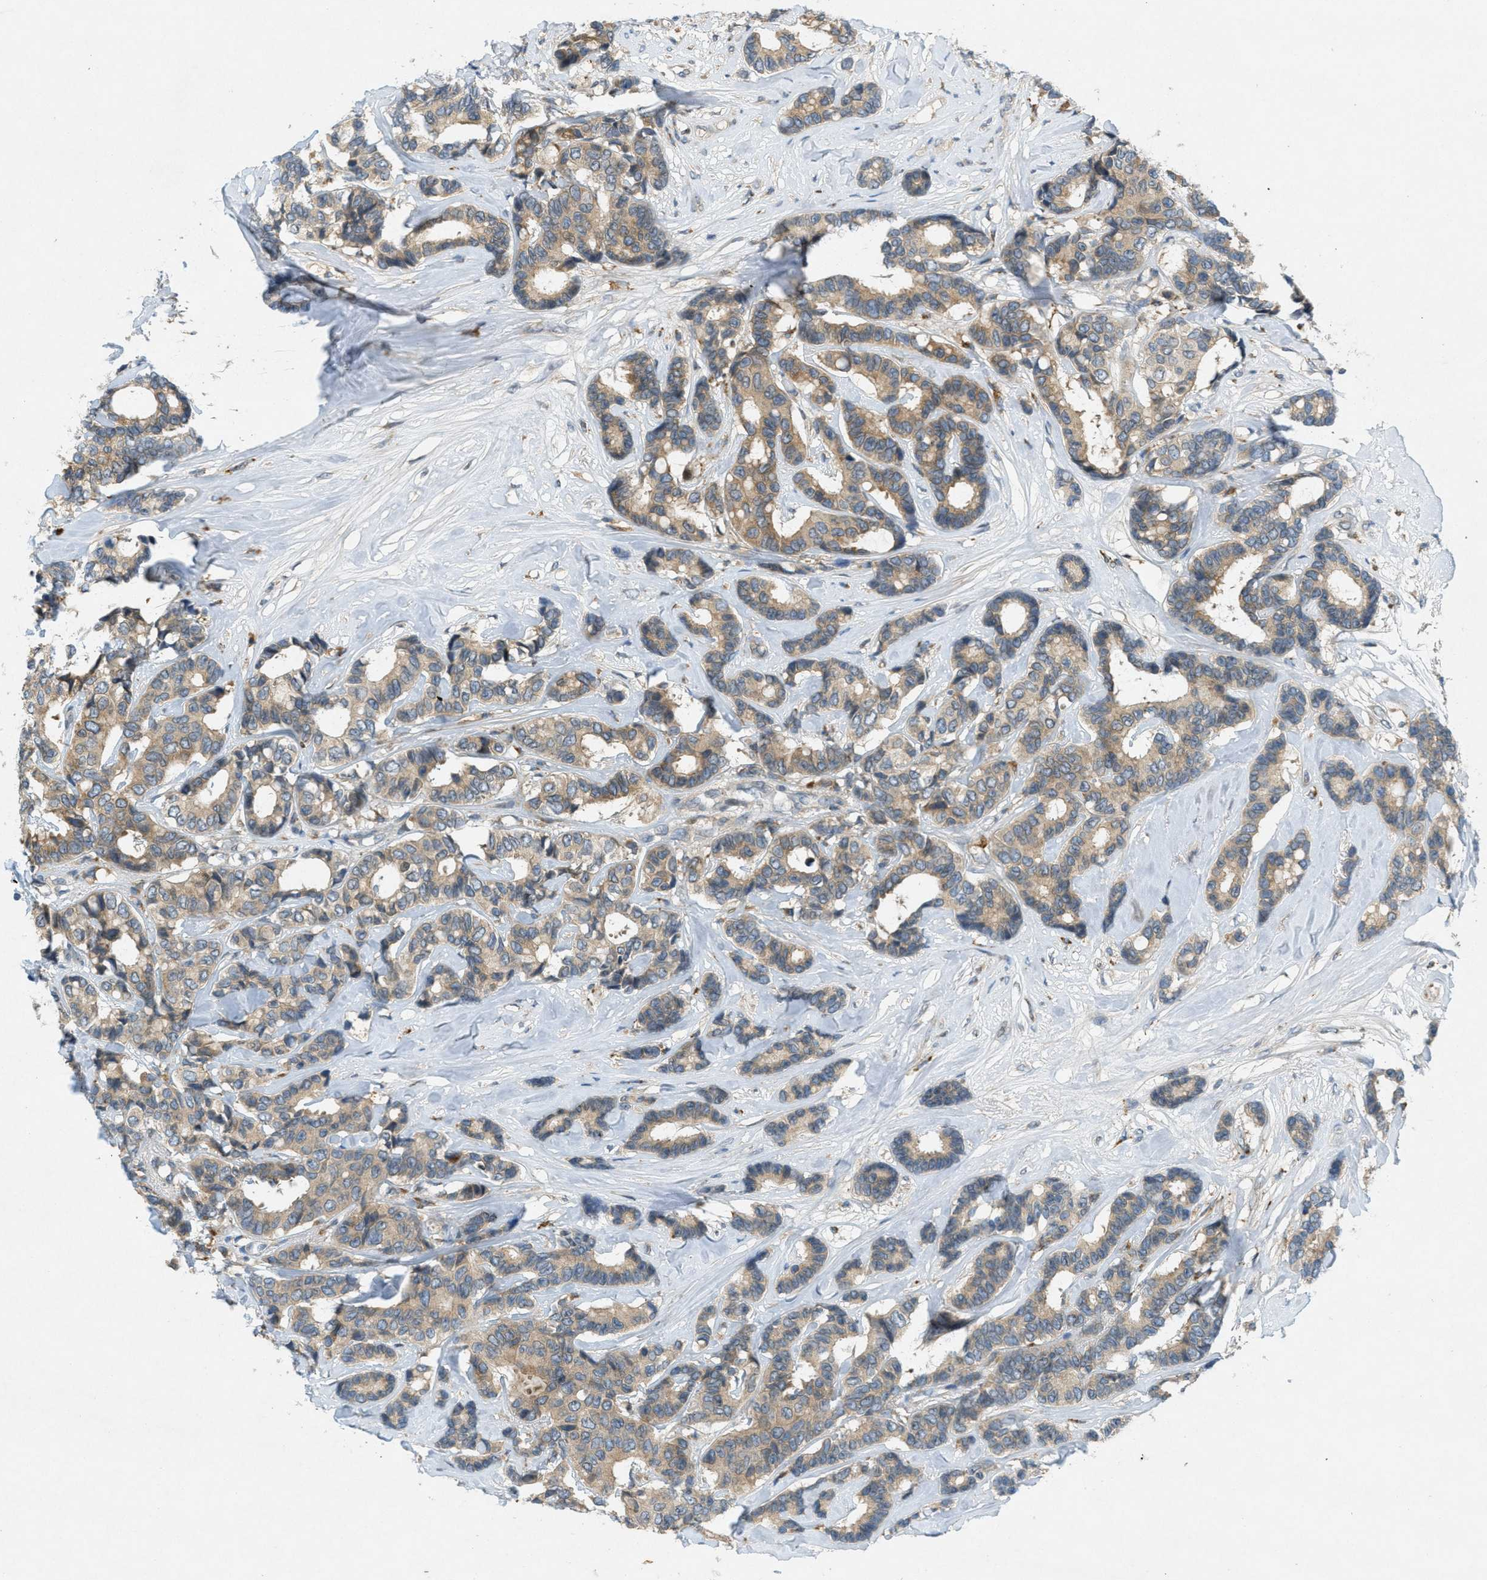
{"staining": {"intensity": "weak", "quantity": ">75%", "location": "cytoplasmic/membranous"}, "tissue": "breast cancer", "cell_type": "Tumor cells", "image_type": "cancer", "snomed": [{"axis": "morphology", "description": "Duct carcinoma"}, {"axis": "topography", "description": "Breast"}], "caption": "Immunohistochemistry (IHC) photomicrograph of neoplastic tissue: breast cancer (infiltrating ductal carcinoma) stained using IHC exhibits low levels of weak protein expression localized specifically in the cytoplasmic/membranous of tumor cells, appearing as a cytoplasmic/membranous brown color.", "gene": "SIGMAR1", "patient": {"sex": "female", "age": 87}}